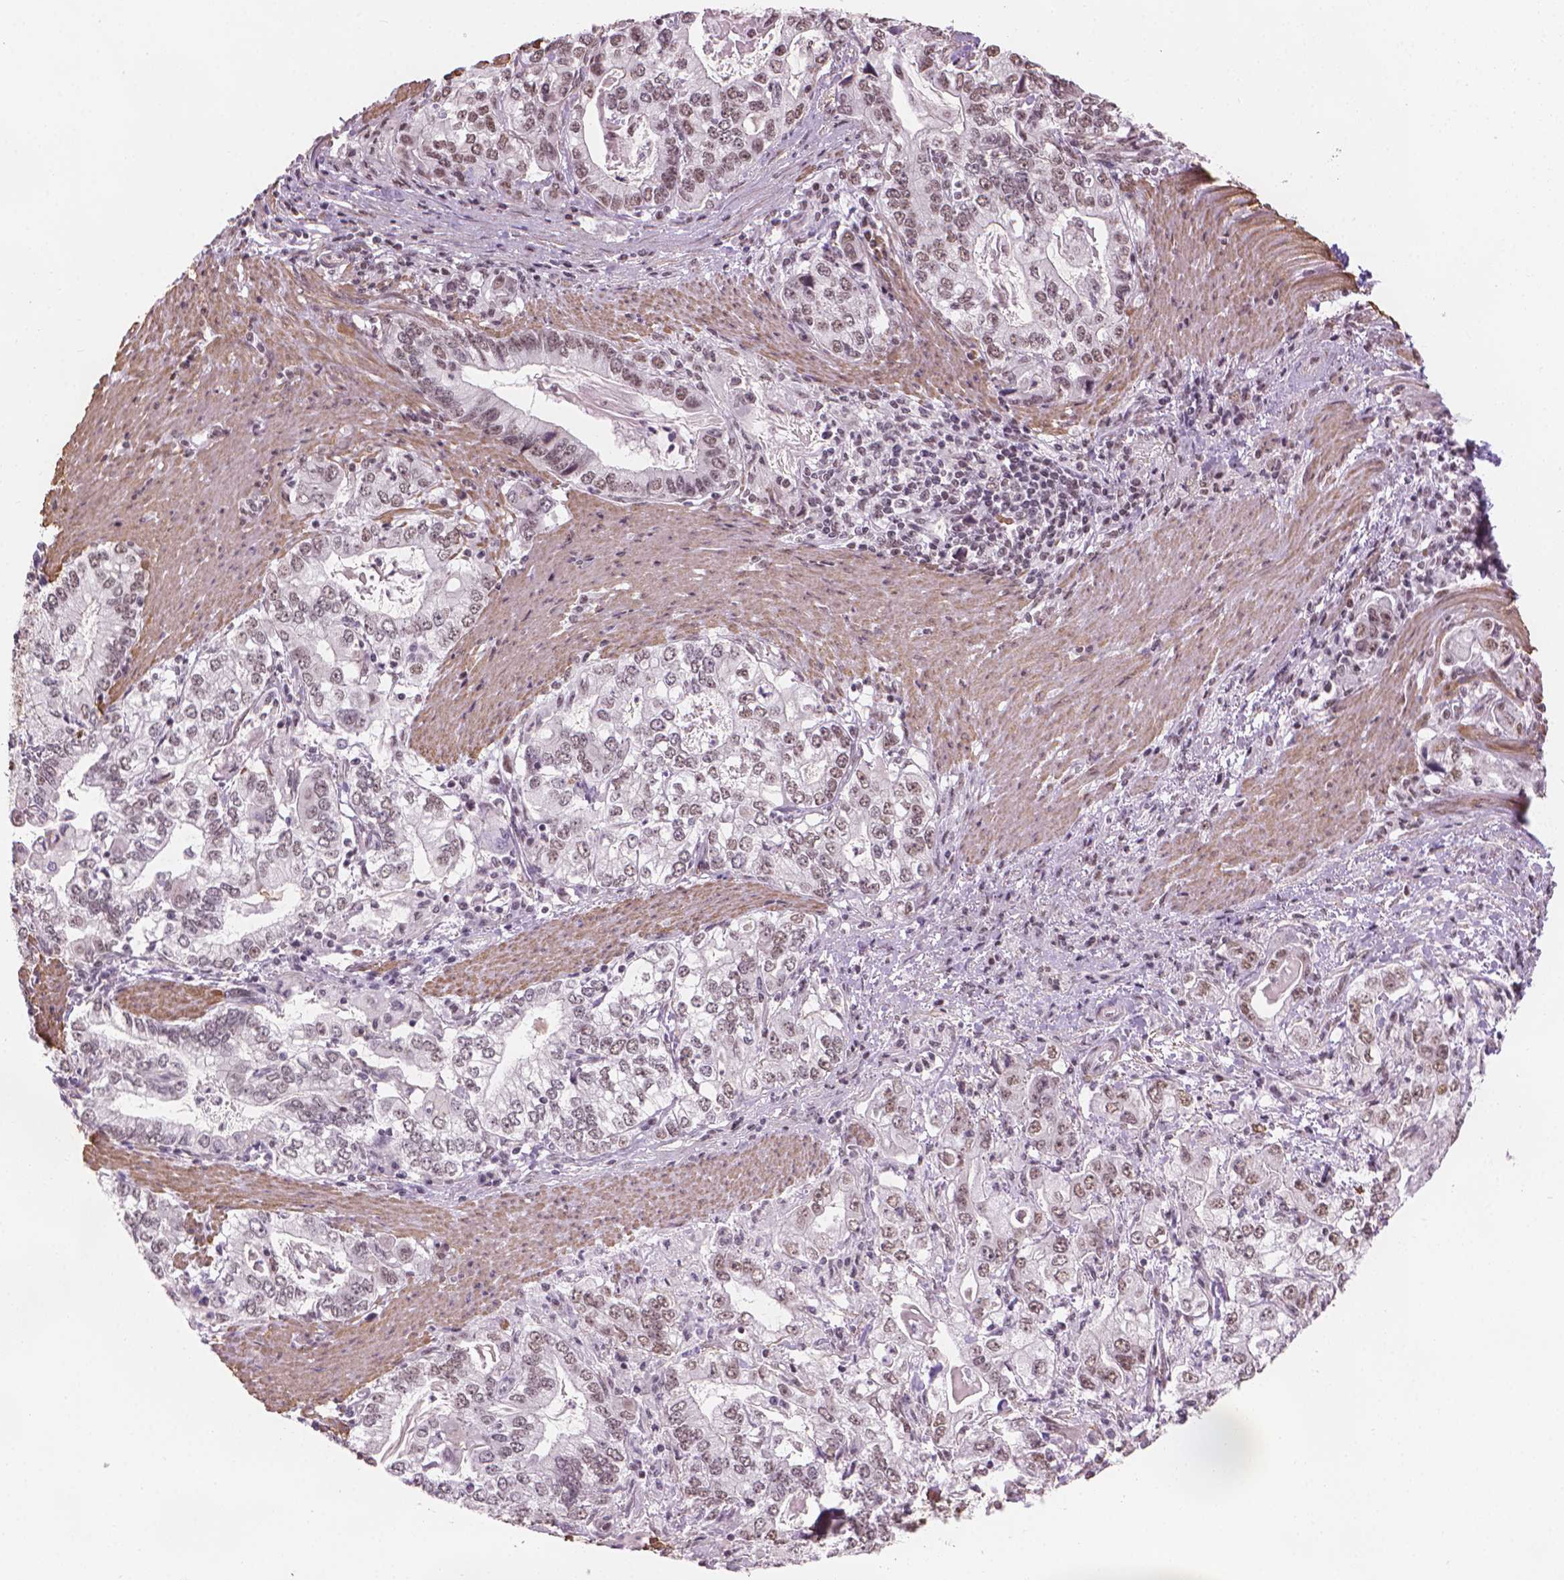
{"staining": {"intensity": "moderate", "quantity": "25%-75%", "location": "nuclear"}, "tissue": "stomach cancer", "cell_type": "Tumor cells", "image_type": "cancer", "snomed": [{"axis": "morphology", "description": "Adenocarcinoma, NOS"}, {"axis": "topography", "description": "Stomach, lower"}], "caption": "Immunohistochemistry (IHC) histopathology image of adenocarcinoma (stomach) stained for a protein (brown), which shows medium levels of moderate nuclear positivity in approximately 25%-75% of tumor cells.", "gene": "HOXD4", "patient": {"sex": "female", "age": 72}}